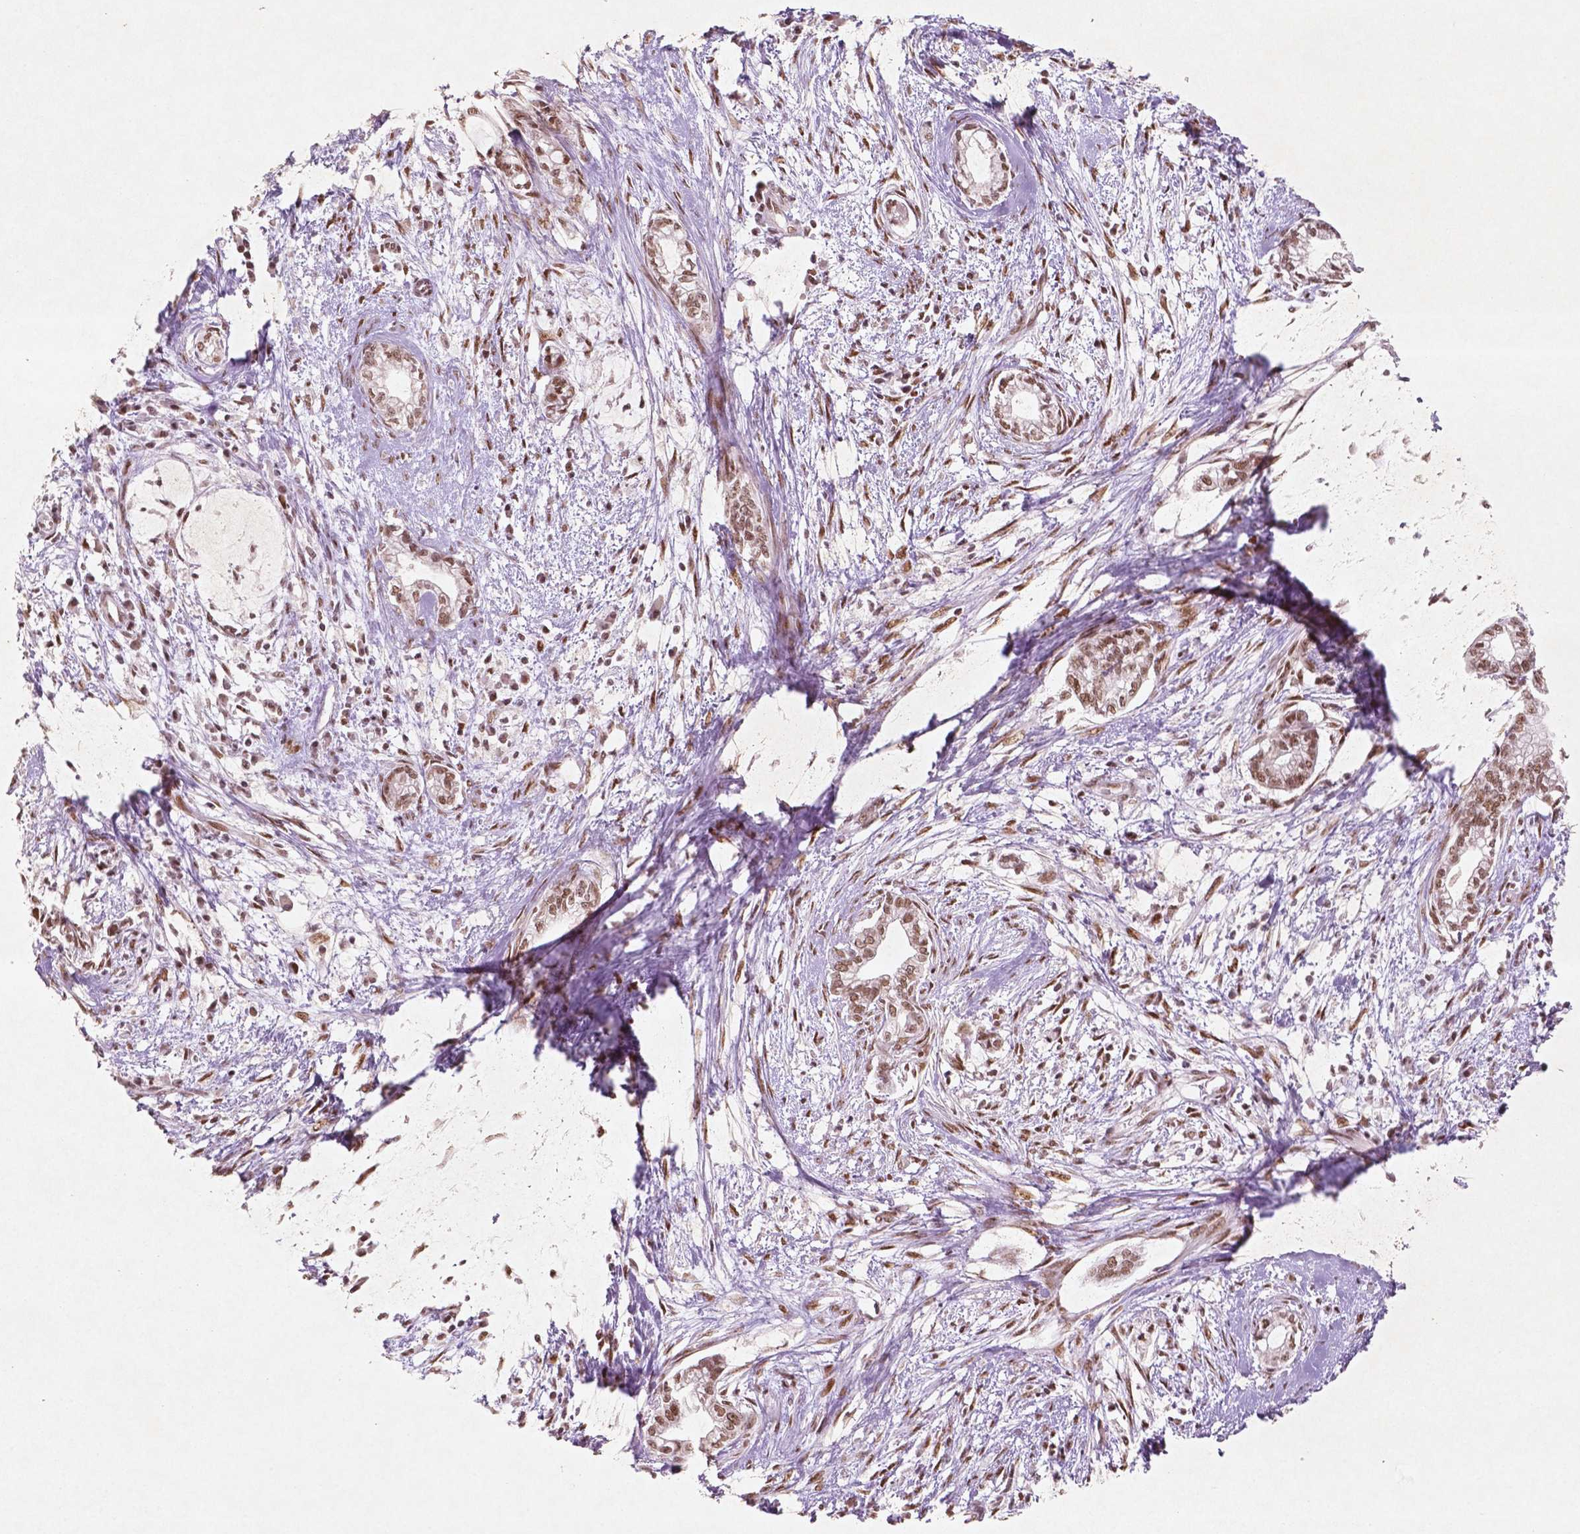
{"staining": {"intensity": "moderate", "quantity": ">75%", "location": "nuclear"}, "tissue": "cervical cancer", "cell_type": "Tumor cells", "image_type": "cancer", "snomed": [{"axis": "morphology", "description": "Adenocarcinoma, NOS"}, {"axis": "topography", "description": "Cervix"}], "caption": "Cervical cancer (adenocarcinoma) stained for a protein displays moderate nuclear positivity in tumor cells.", "gene": "HMG20B", "patient": {"sex": "female", "age": 62}}